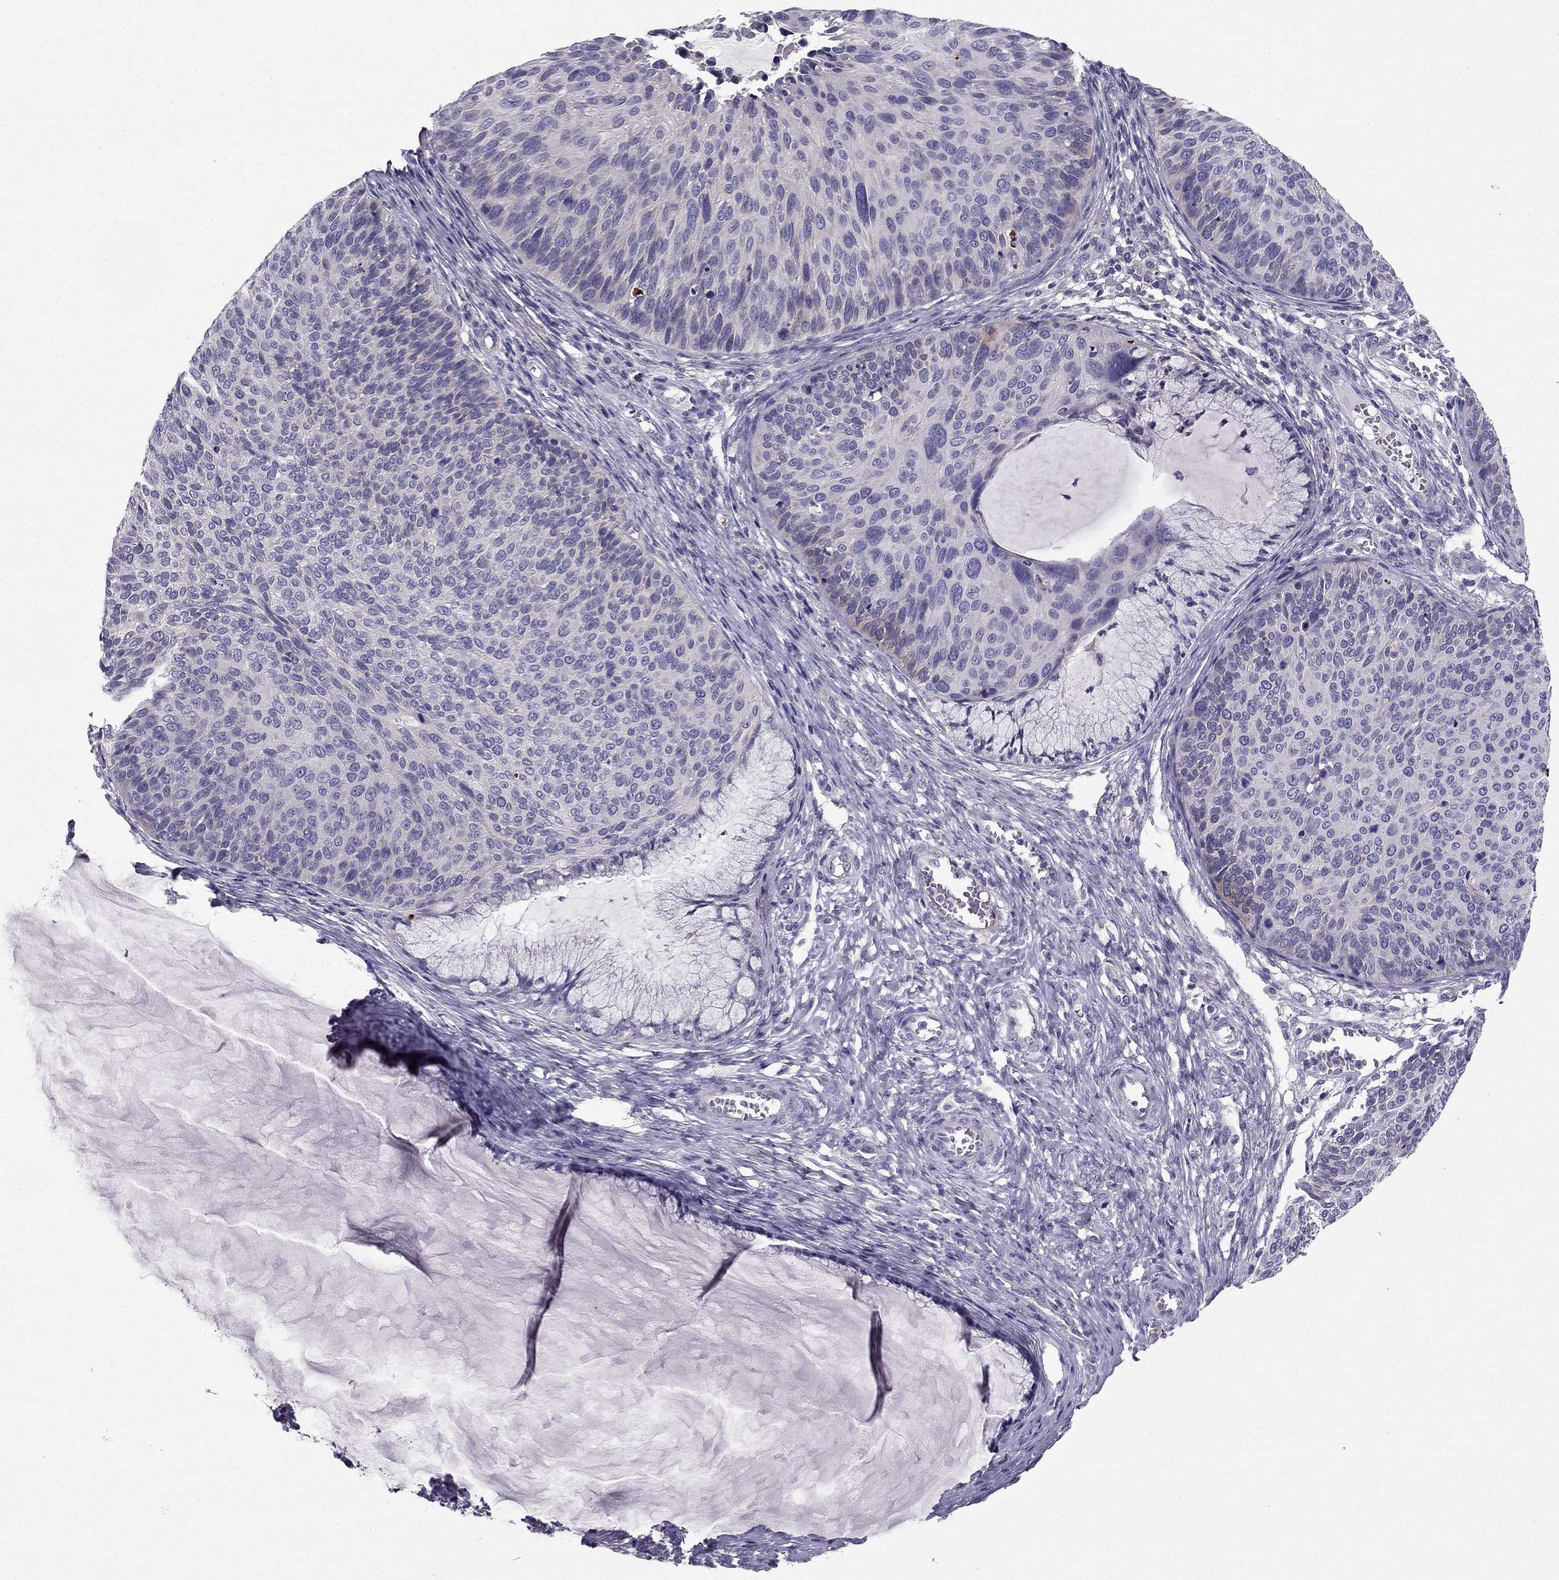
{"staining": {"intensity": "negative", "quantity": "none", "location": "none"}, "tissue": "cervical cancer", "cell_type": "Tumor cells", "image_type": "cancer", "snomed": [{"axis": "morphology", "description": "Squamous cell carcinoma, NOS"}, {"axis": "topography", "description": "Cervix"}], "caption": "Tumor cells are negative for protein expression in human cervical squamous cell carcinoma. (Stains: DAB (3,3'-diaminobenzidine) IHC with hematoxylin counter stain, Microscopy: brightfield microscopy at high magnification).", "gene": "SYT5", "patient": {"sex": "female", "age": 36}}